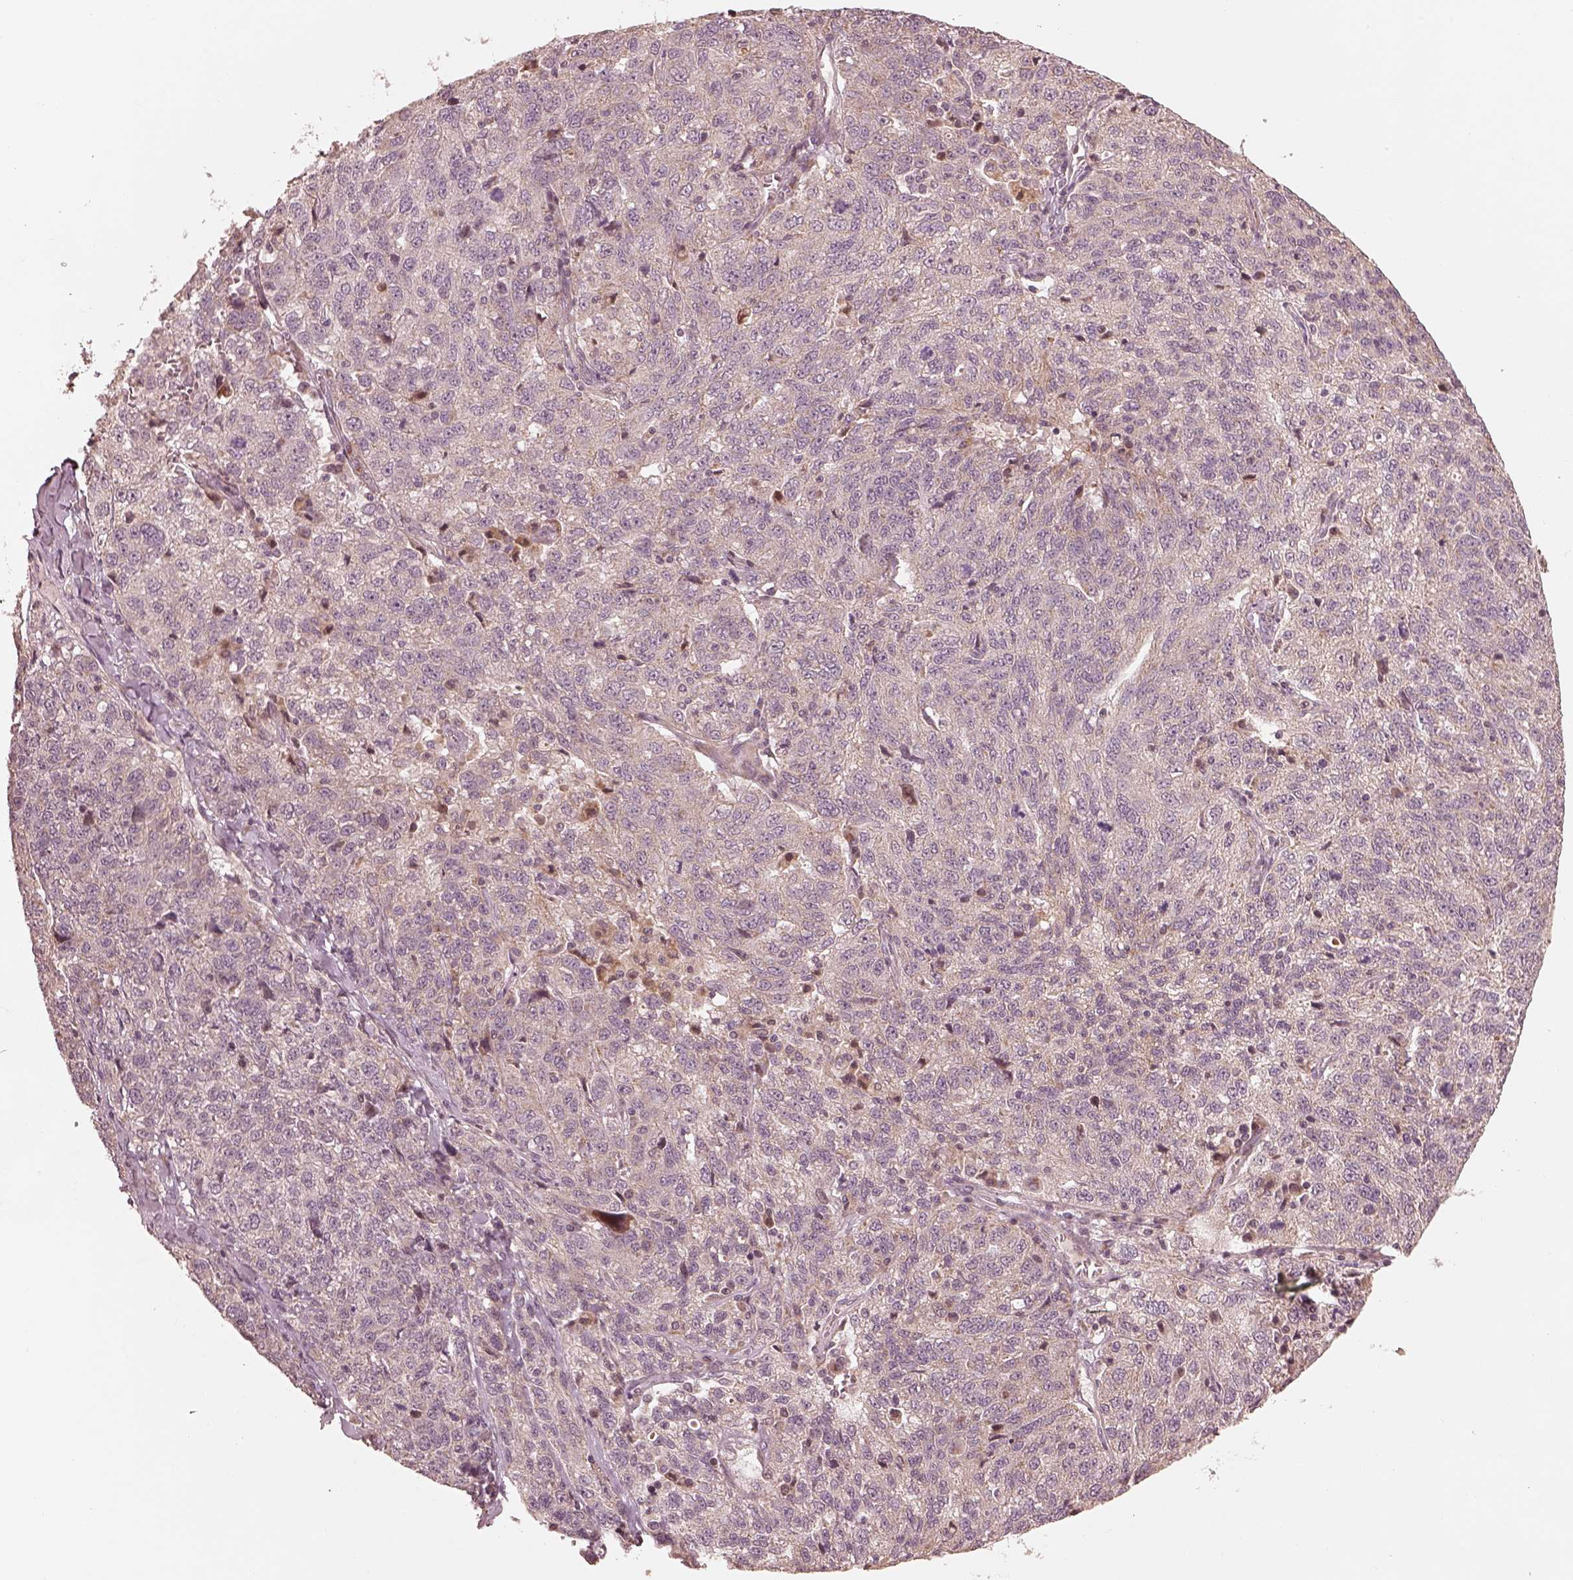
{"staining": {"intensity": "negative", "quantity": "none", "location": "none"}, "tissue": "ovarian cancer", "cell_type": "Tumor cells", "image_type": "cancer", "snomed": [{"axis": "morphology", "description": "Cystadenocarcinoma, serous, NOS"}, {"axis": "topography", "description": "Ovary"}], "caption": "Ovarian serous cystadenocarcinoma was stained to show a protein in brown. There is no significant staining in tumor cells.", "gene": "SLC25A46", "patient": {"sex": "female", "age": 71}}